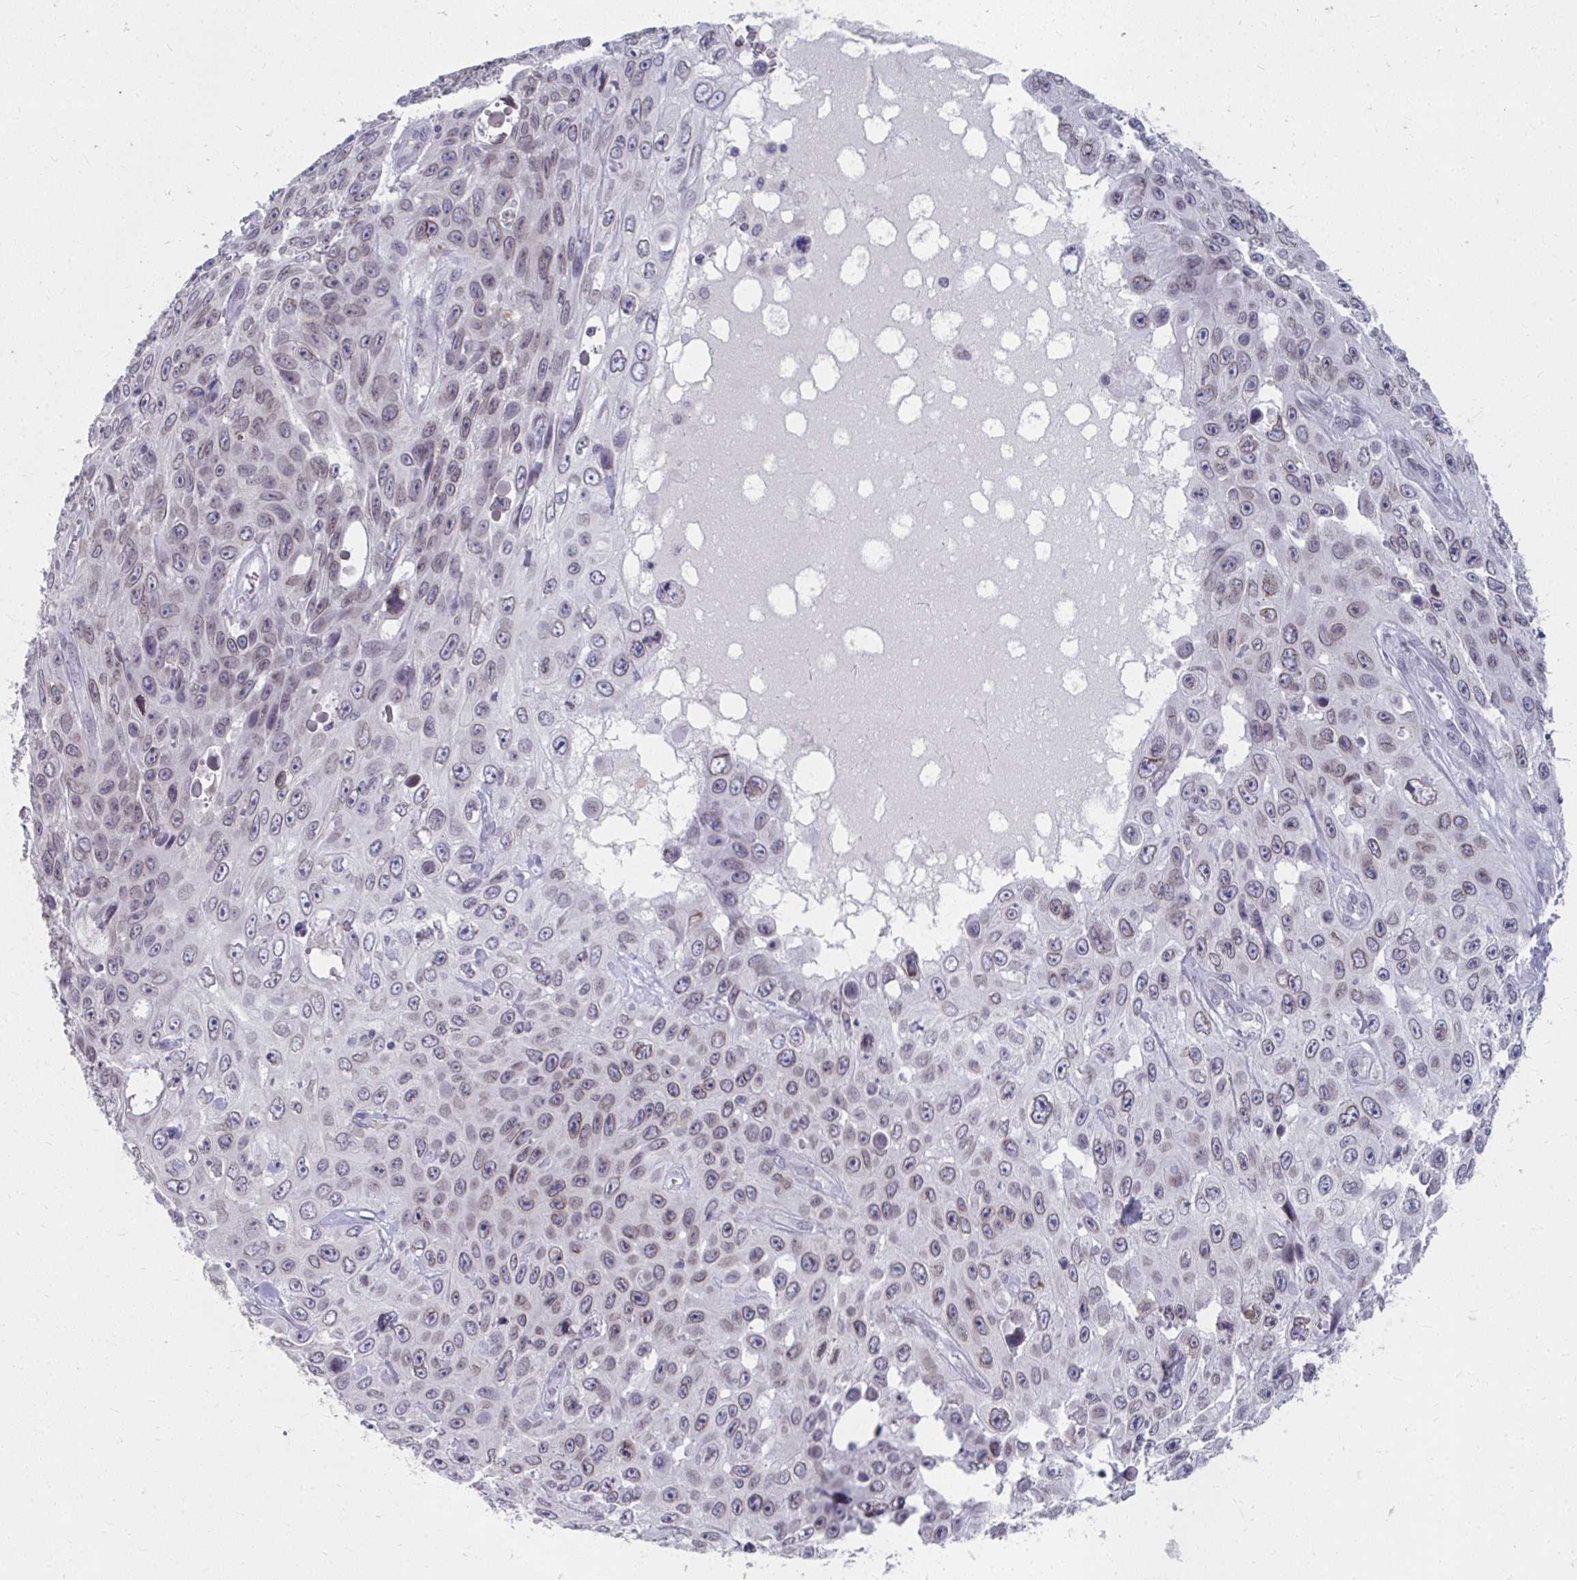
{"staining": {"intensity": "weak", "quantity": "<25%", "location": "cytoplasmic/membranous,nuclear"}, "tissue": "skin cancer", "cell_type": "Tumor cells", "image_type": "cancer", "snomed": [{"axis": "morphology", "description": "Squamous cell carcinoma, NOS"}, {"axis": "topography", "description": "Skin"}], "caption": "There is no significant expression in tumor cells of skin squamous cell carcinoma.", "gene": "NUP133", "patient": {"sex": "male", "age": 82}}